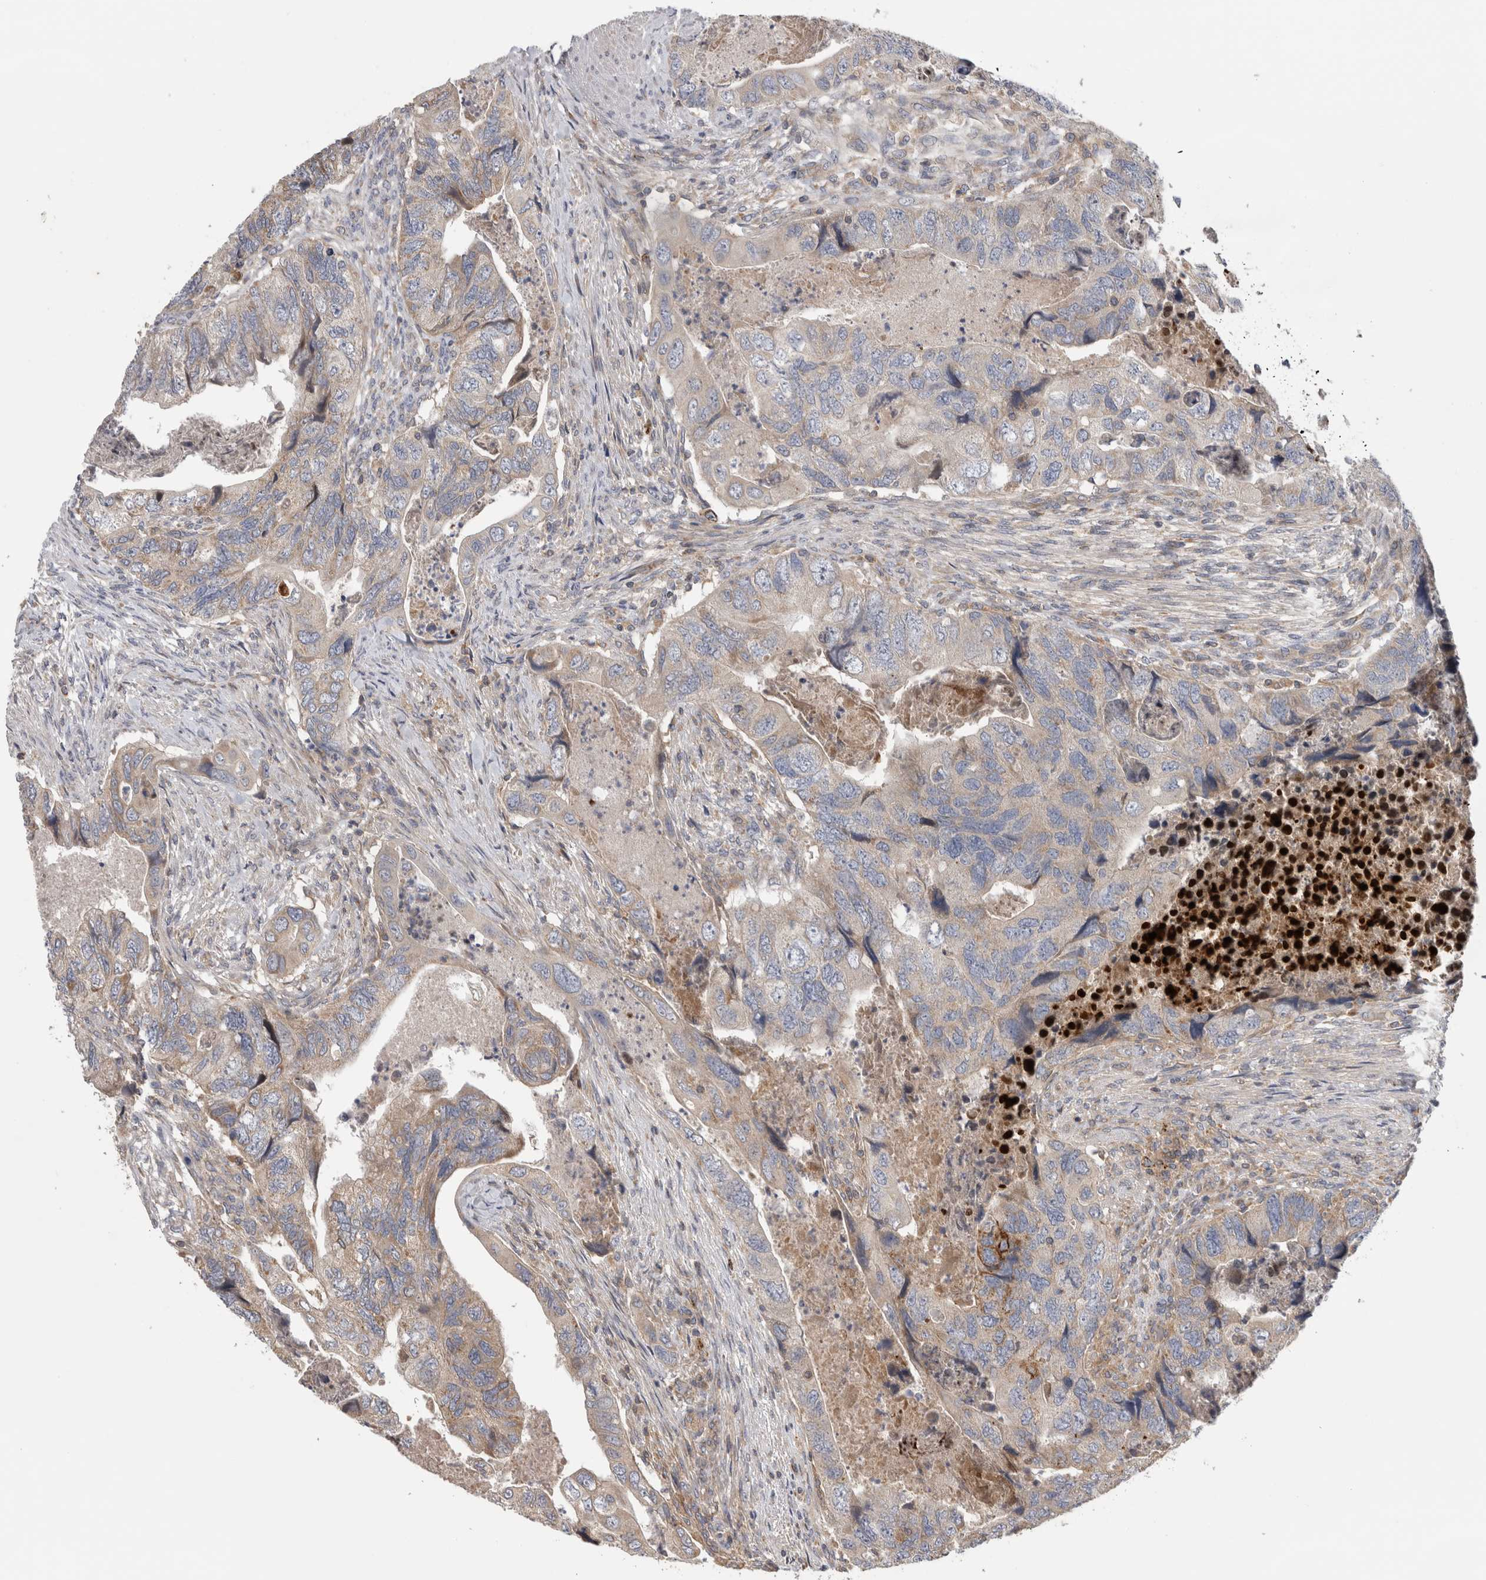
{"staining": {"intensity": "moderate", "quantity": "25%-75%", "location": "cytoplasmic/membranous"}, "tissue": "colorectal cancer", "cell_type": "Tumor cells", "image_type": "cancer", "snomed": [{"axis": "morphology", "description": "Adenocarcinoma, NOS"}, {"axis": "topography", "description": "Rectum"}], "caption": "Immunohistochemistry (IHC) (DAB) staining of human colorectal adenocarcinoma exhibits moderate cytoplasmic/membranous protein staining in approximately 25%-75% of tumor cells.", "gene": "GRIK2", "patient": {"sex": "male", "age": 63}}